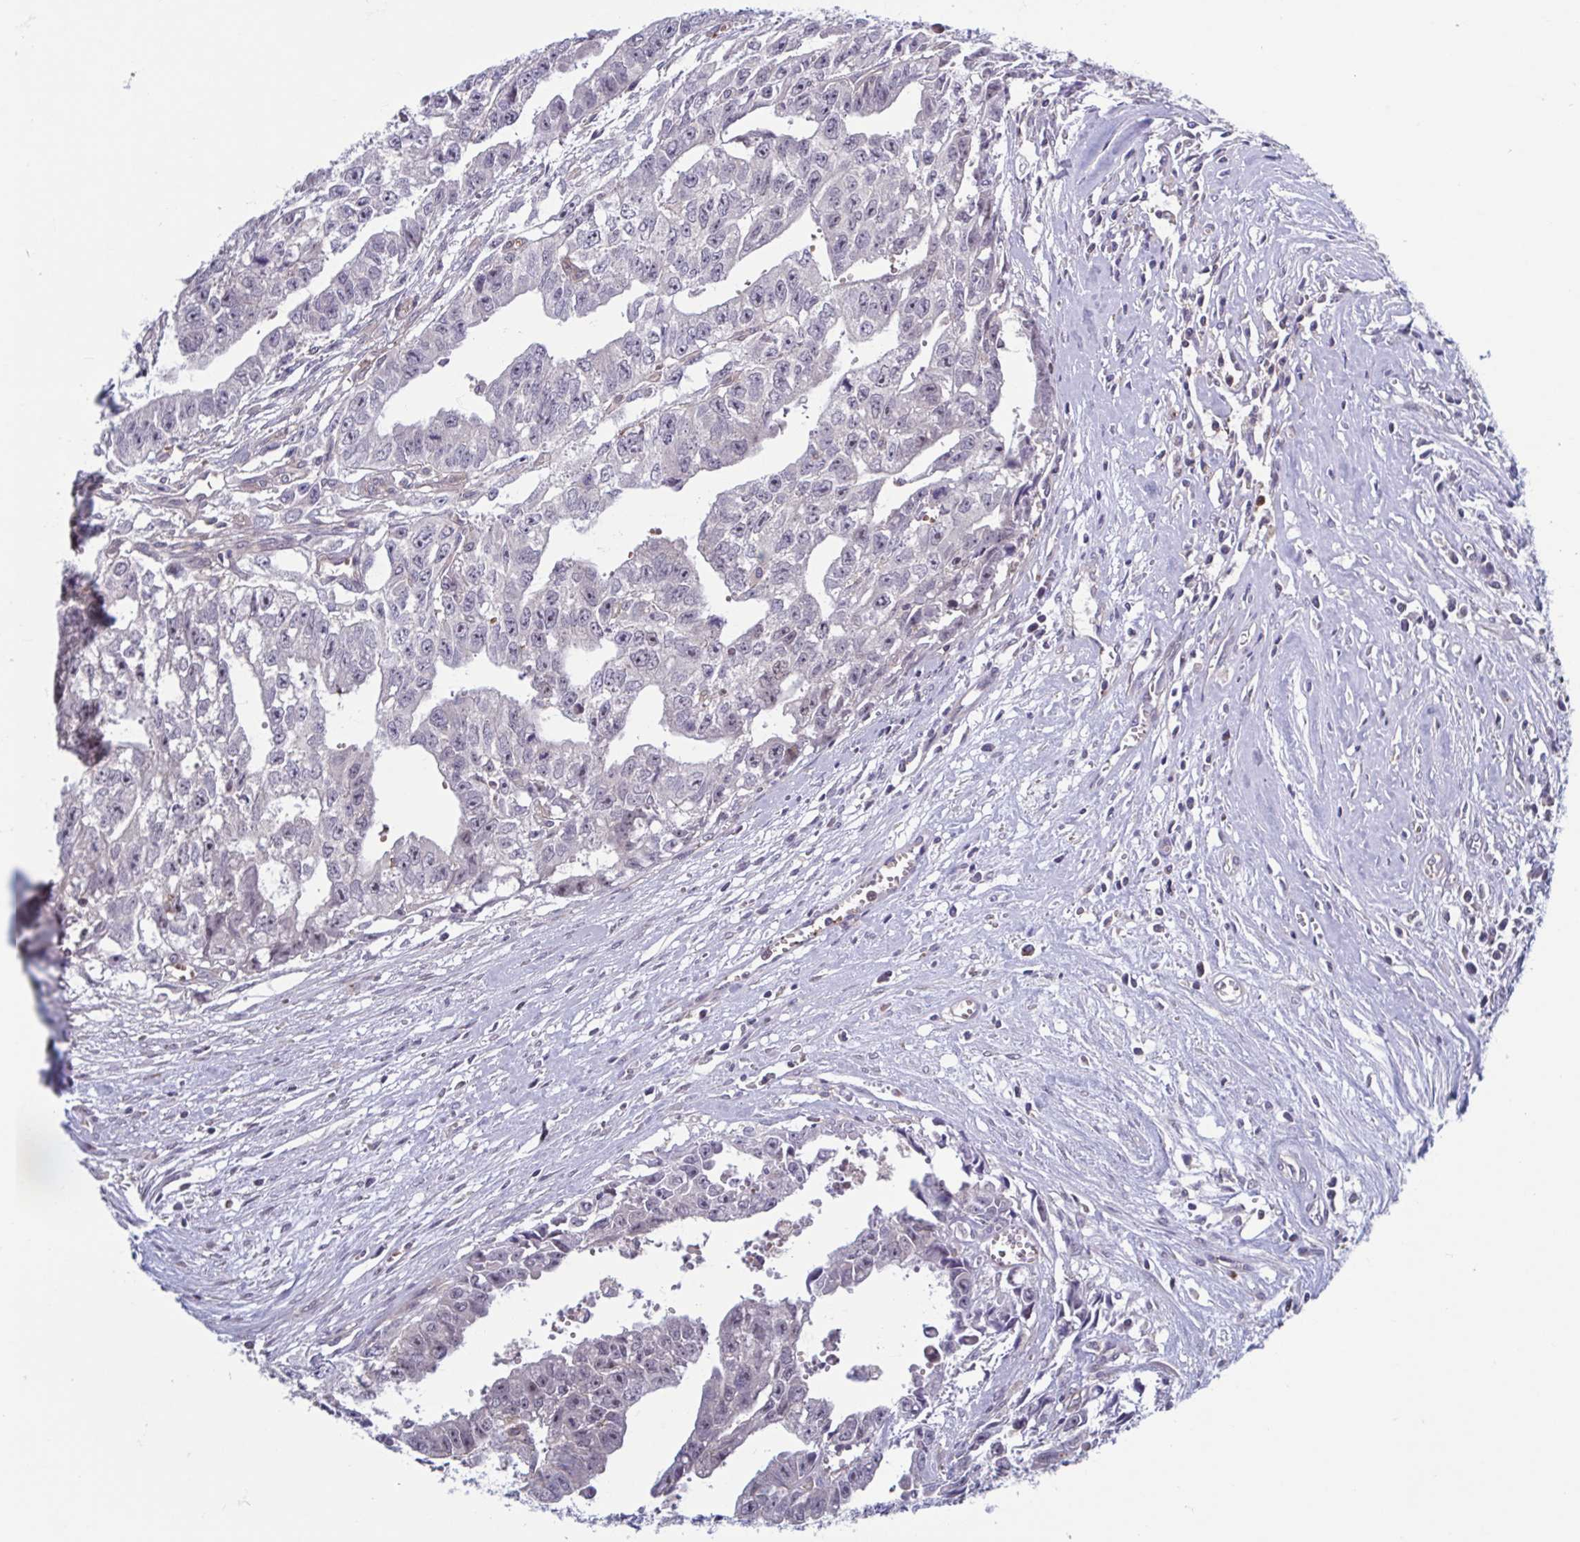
{"staining": {"intensity": "negative", "quantity": "none", "location": "none"}, "tissue": "testis cancer", "cell_type": "Tumor cells", "image_type": "cancer", "snomed": [{"axis": "morphology", "description": "Carcinoma, Embryonal, NOS"}, {"axis": "morphology", "description": "Teratoma, malignant, NOS"}, {"axis": "topography", "description": "Testis"}], "caption": "Testis cancer stained for a protein using immunohistochemistry (IHC) reveals no staining tumor cells.", "gene": "LRRC38", "patient": {"sex": "male", "age": 24}}